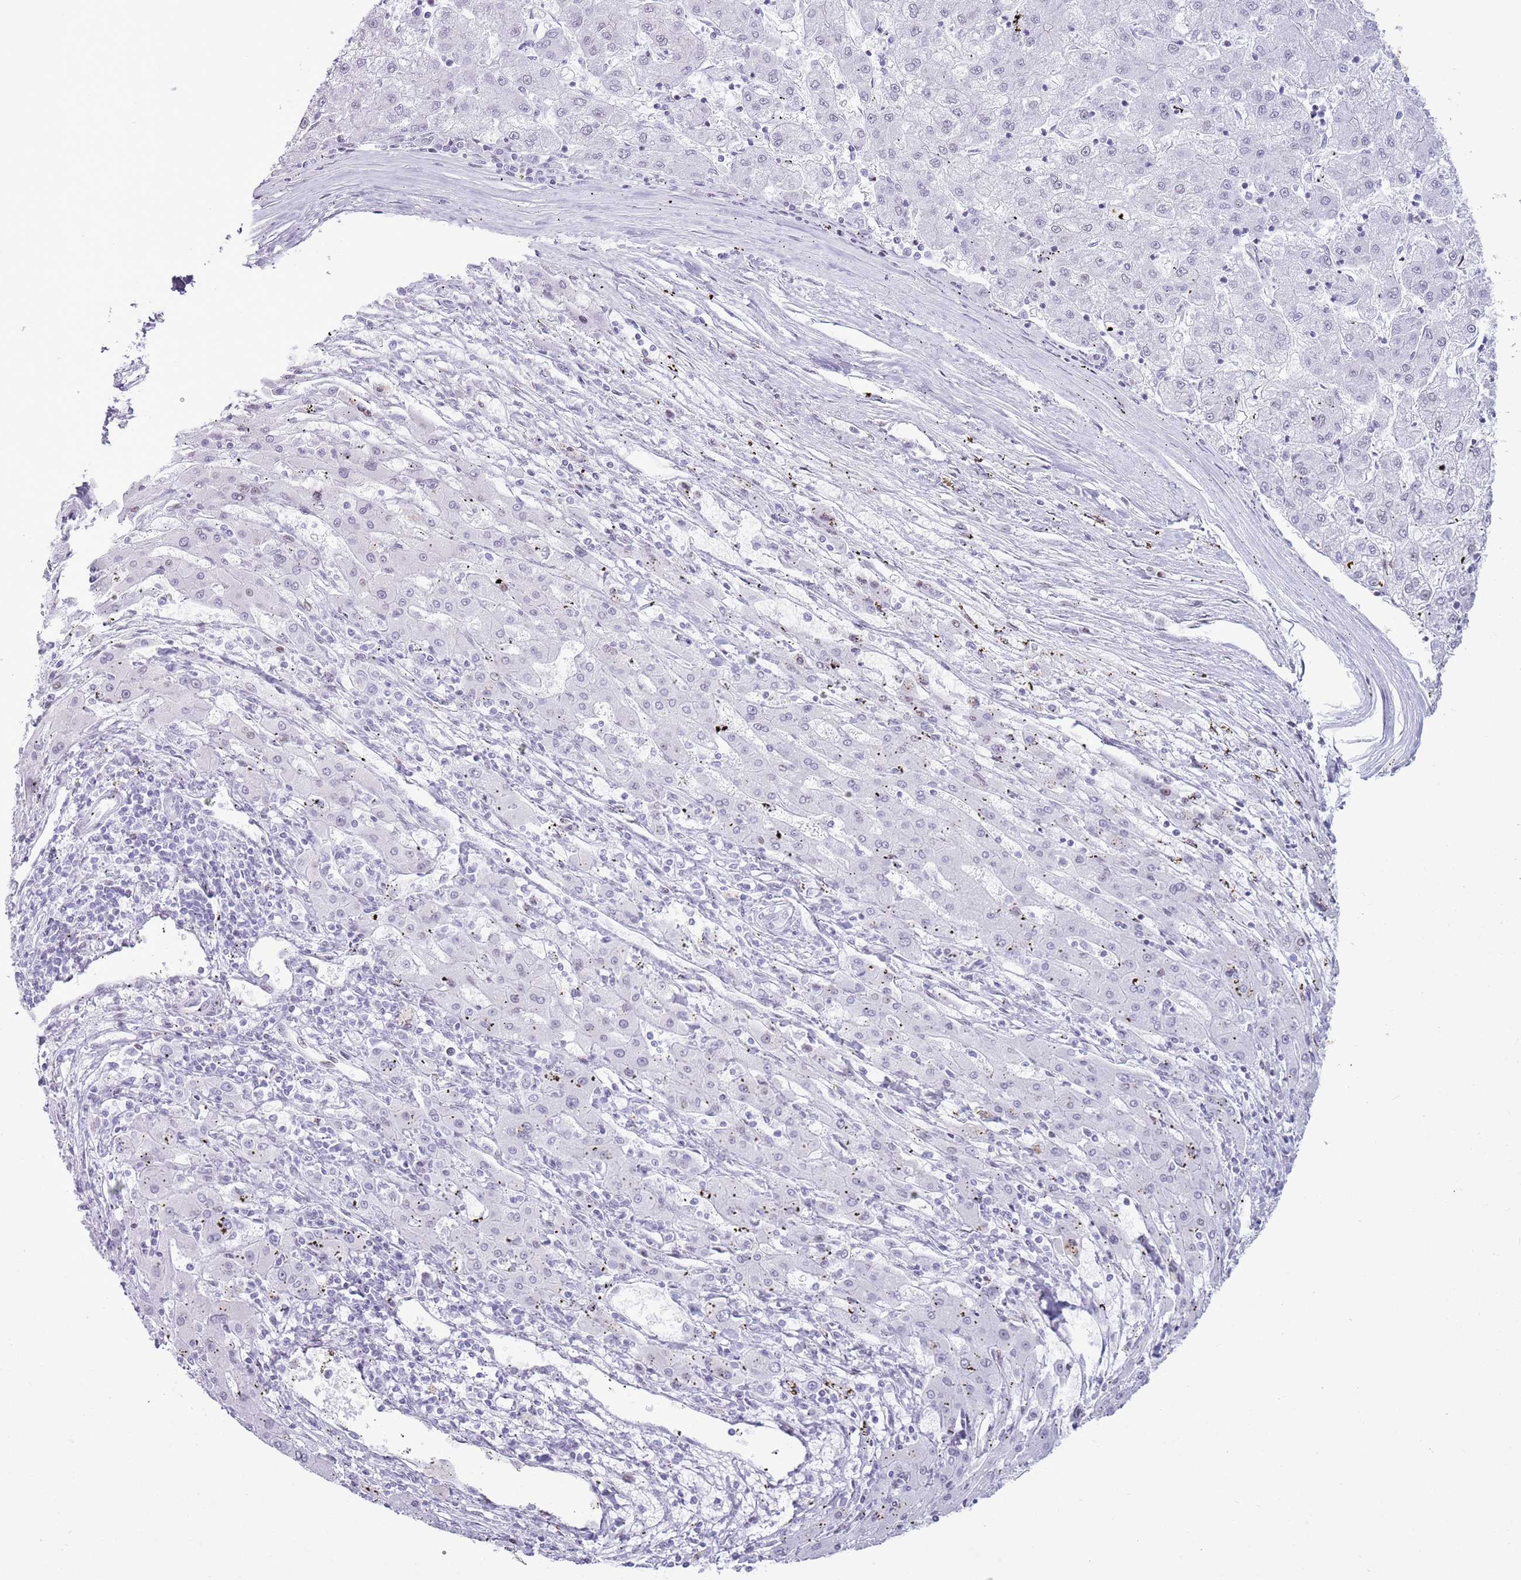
{"staining": {"intensity": "negative", "quantity": "none", "location": "none"}, "tissue": "liver cancer", "cell_type": "Tumor cells", "image_type": "cancer", "snomed": [{"axis": "morphology", "description": "Carcinoma, Hepatocellular, NOS"}, {"axis": "topography", "description": "Liver"}], "caption": "This is a micrograph of immunohistochemistry staining of liver cancer (hepatocellular carcinoma), which shows no staining in tumor cells.", "gene": "ASIP", "patient": {"sex": "male", "age": 72}}